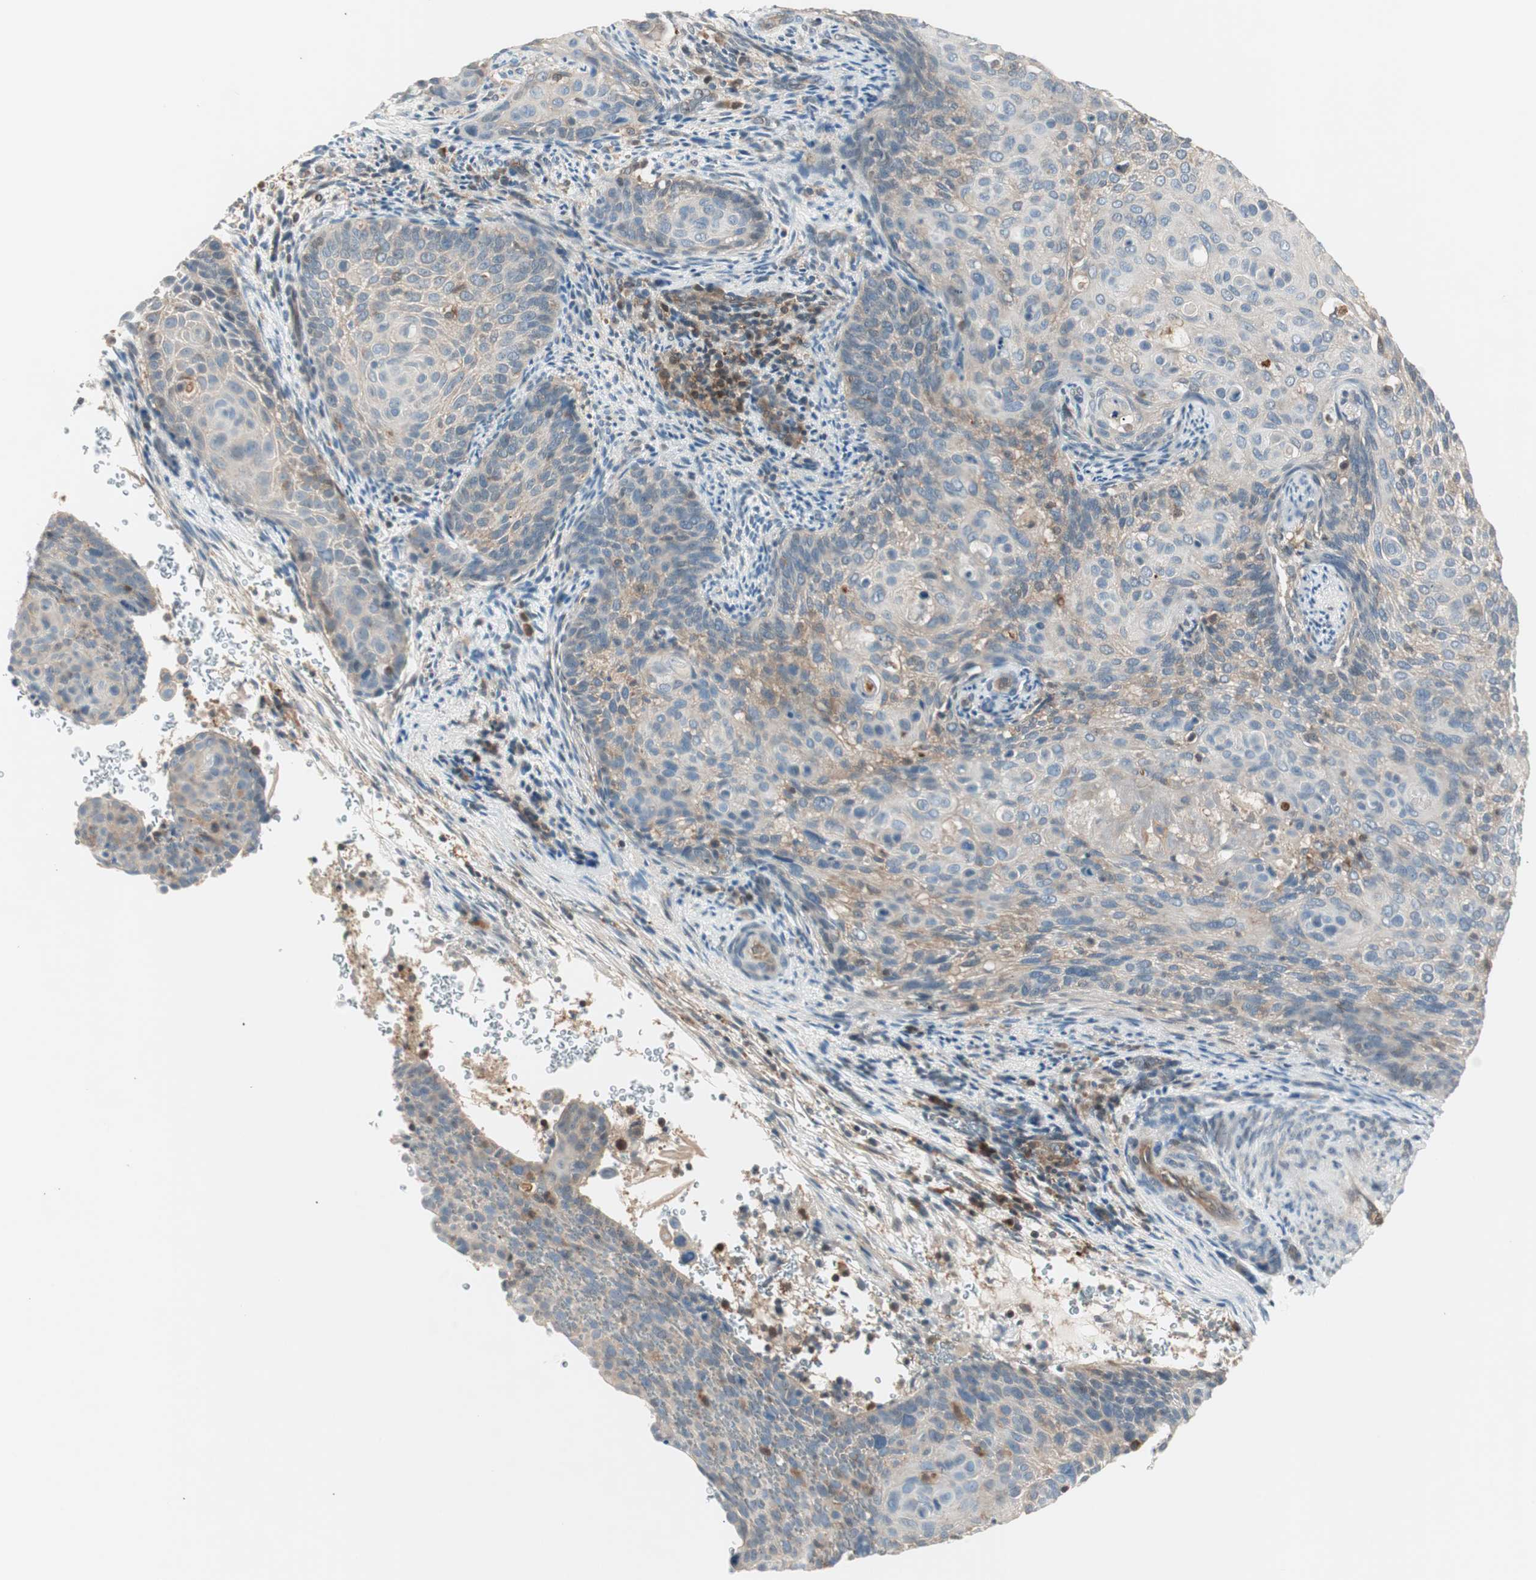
{"staining": {"intensity": "weak", "quantity": "25%-75%", "location": "cytoplasmic/membranous"}, "tissue": "cervical cancer", "cell_type": "Tumor cells", "image_type": "cancer", "snomed": [{"axis": "morphology", "description": "Squamous cell carcinoma, NOS"}, {"axis": "topography", "description": "Cervix"}], "caption": "This is a photomicrograph of IHC staining of cervical squamous cell carcinoma, which shows weak expression in the cytoplasmic/membranous of tumor cells.", "gene": "GALT", "patient": {"sex": "female", "age": 33}}